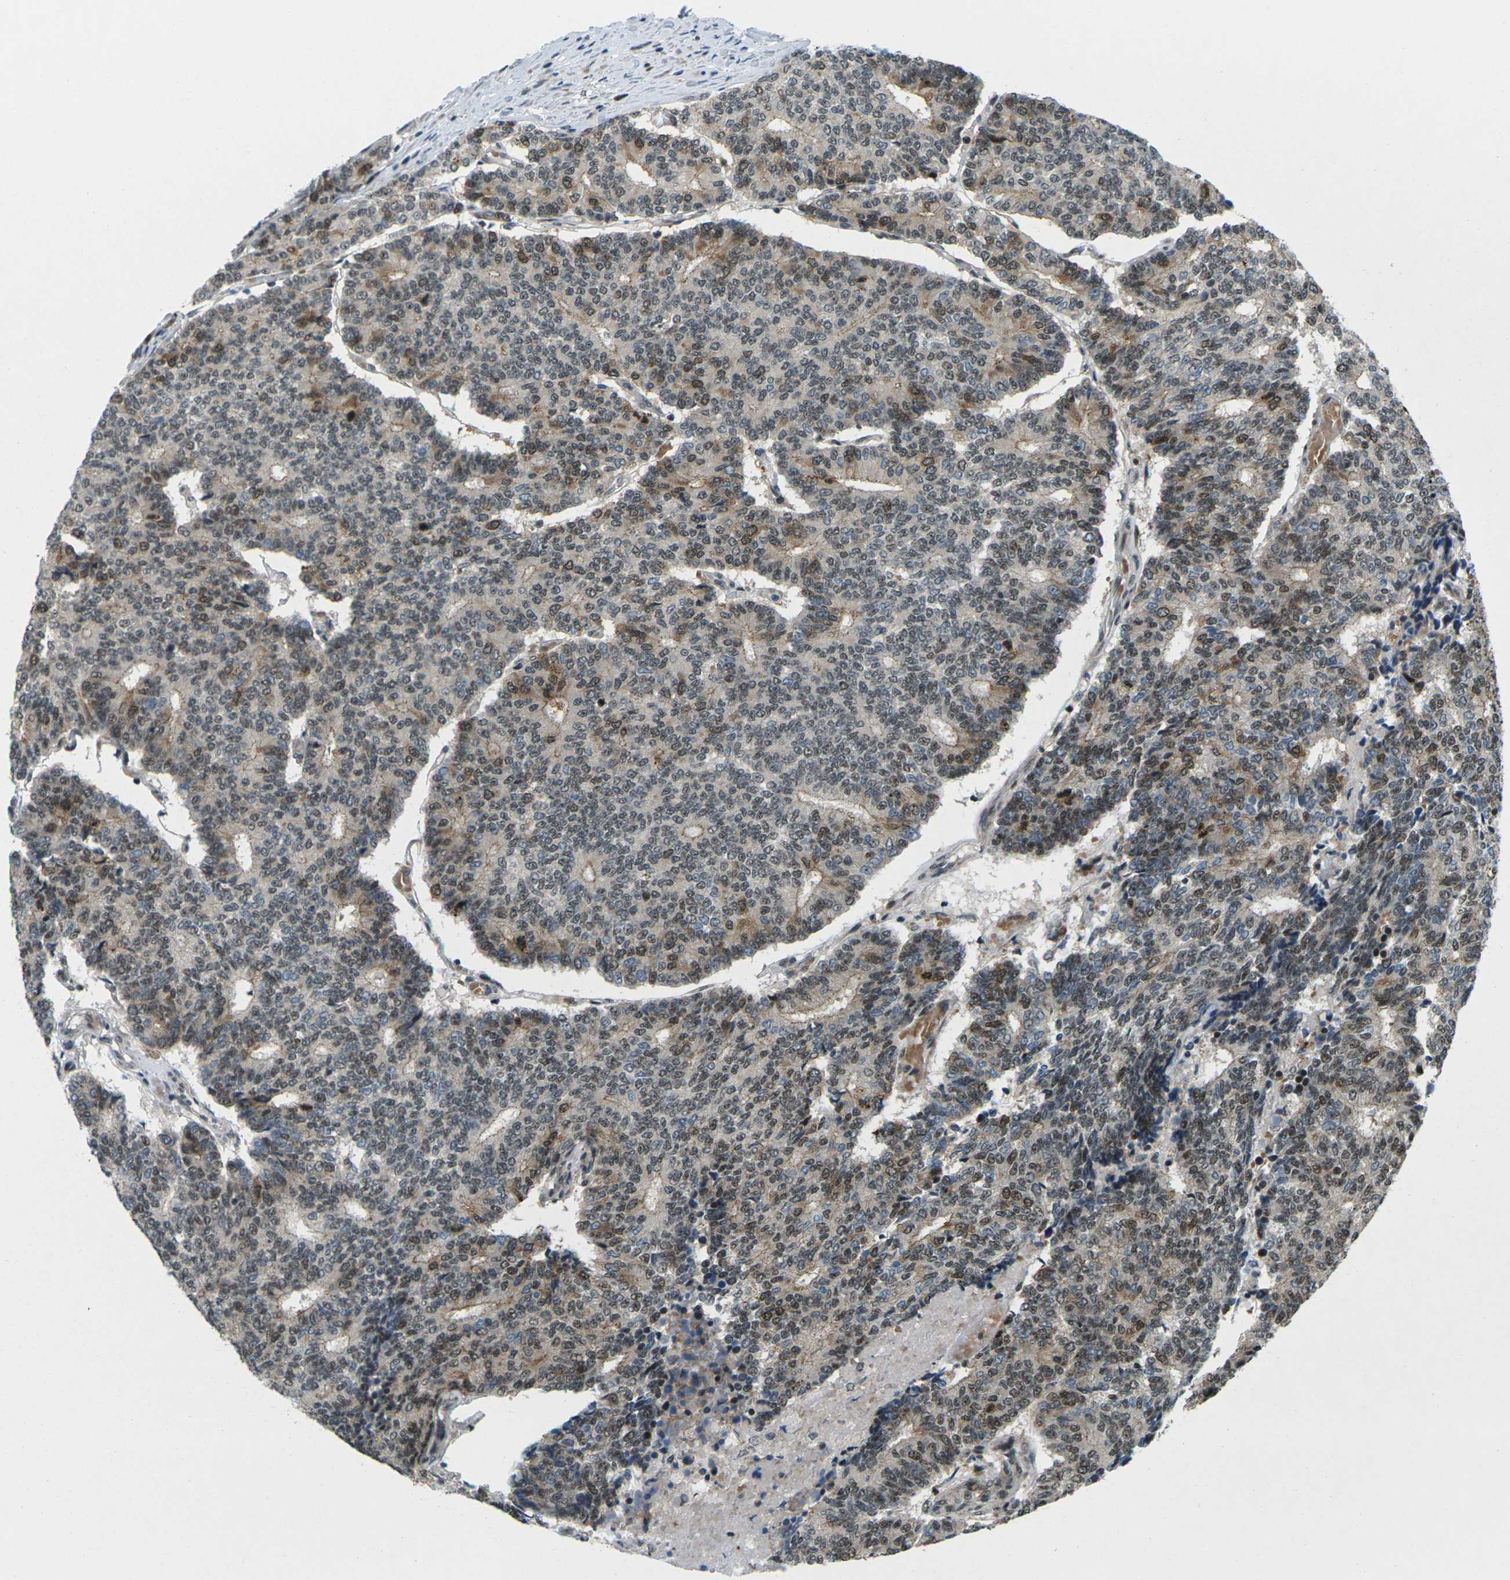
{"staining": {"intensity": "moderate", "quantity": "25%-75%", "location": "nuclear"}, "tissue": "prostate cancer", "cell_type": "Tumor cells", "image_type": "cancer", "snomed": [{"axis": "morphology", "description": "Normal tissue, NOS"}, {"axis": "morphology", "description": "Adenocarcinoma, High grade"}, {"axis": "topography", "description": "Prostate"}, {"axis": "topography", "description": "Seminal veicle"}], "caption": "Human prostate cancer stained with a protein marker shows moderate staining in tumor cells.", "gene": "UBE2S", "patient": {"sex": "male", "age": 55}}